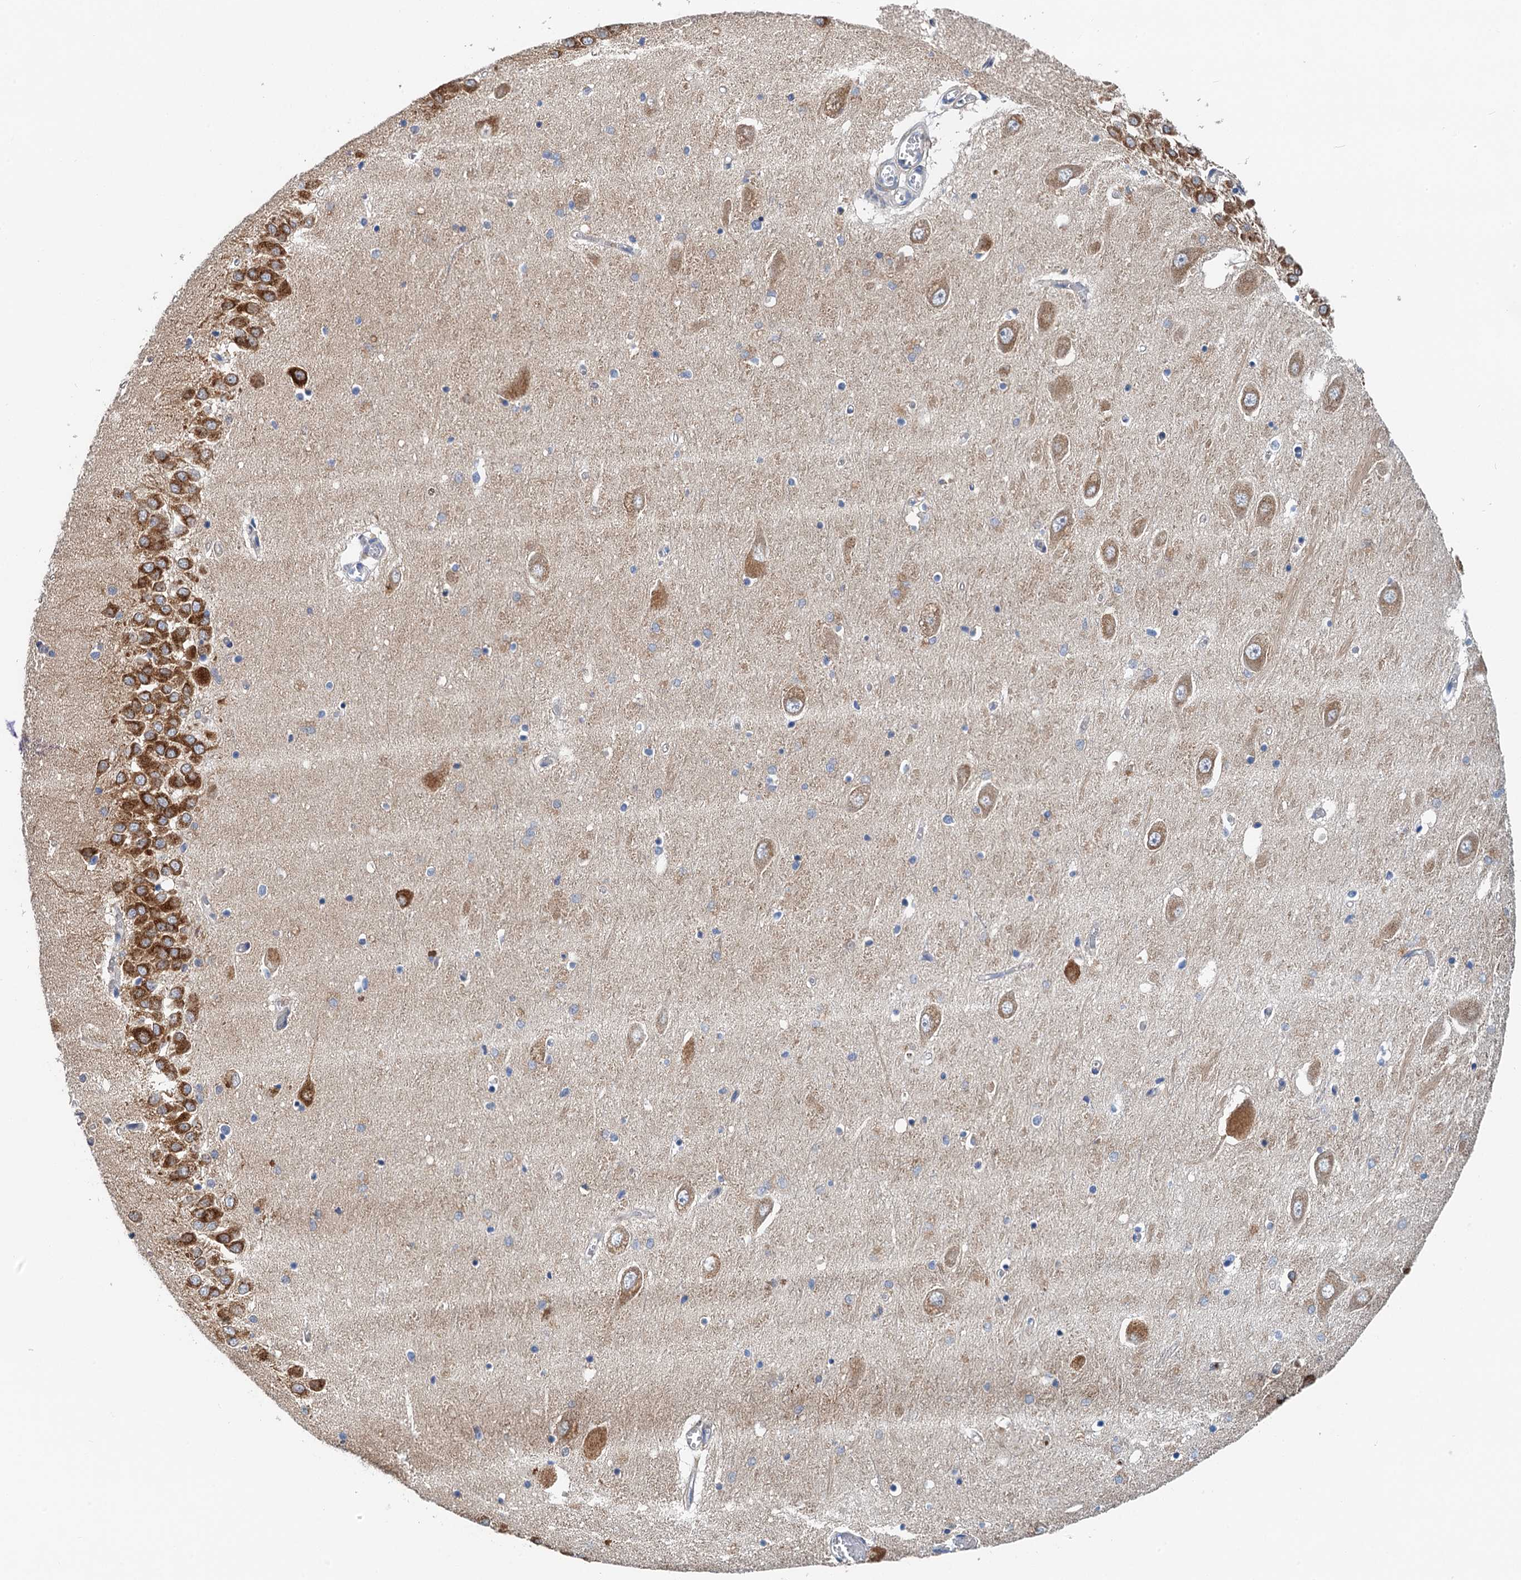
{"staining": {"intensity": "negative", "quantity": "none", "location": "none"}, "tissue": "hippocampus", "cell_type": "Glial cells", "image_type": "normal", "snomed": [{"axis": "morphology", "description": "Normal tissue, NOS"}, {"axis": "topography", "description": "Hippocampus"}], "caption": "Immunohistochemistry histopathology image of unremarkable hippocampus stained for a protein (brown), which exhibits no positivity in glial cells. (Immunohistochemistry (ihc), brightfield microscopy, high magnification).", "gene": "NBEA", "patient": {"sex": "male", "age": 70}}